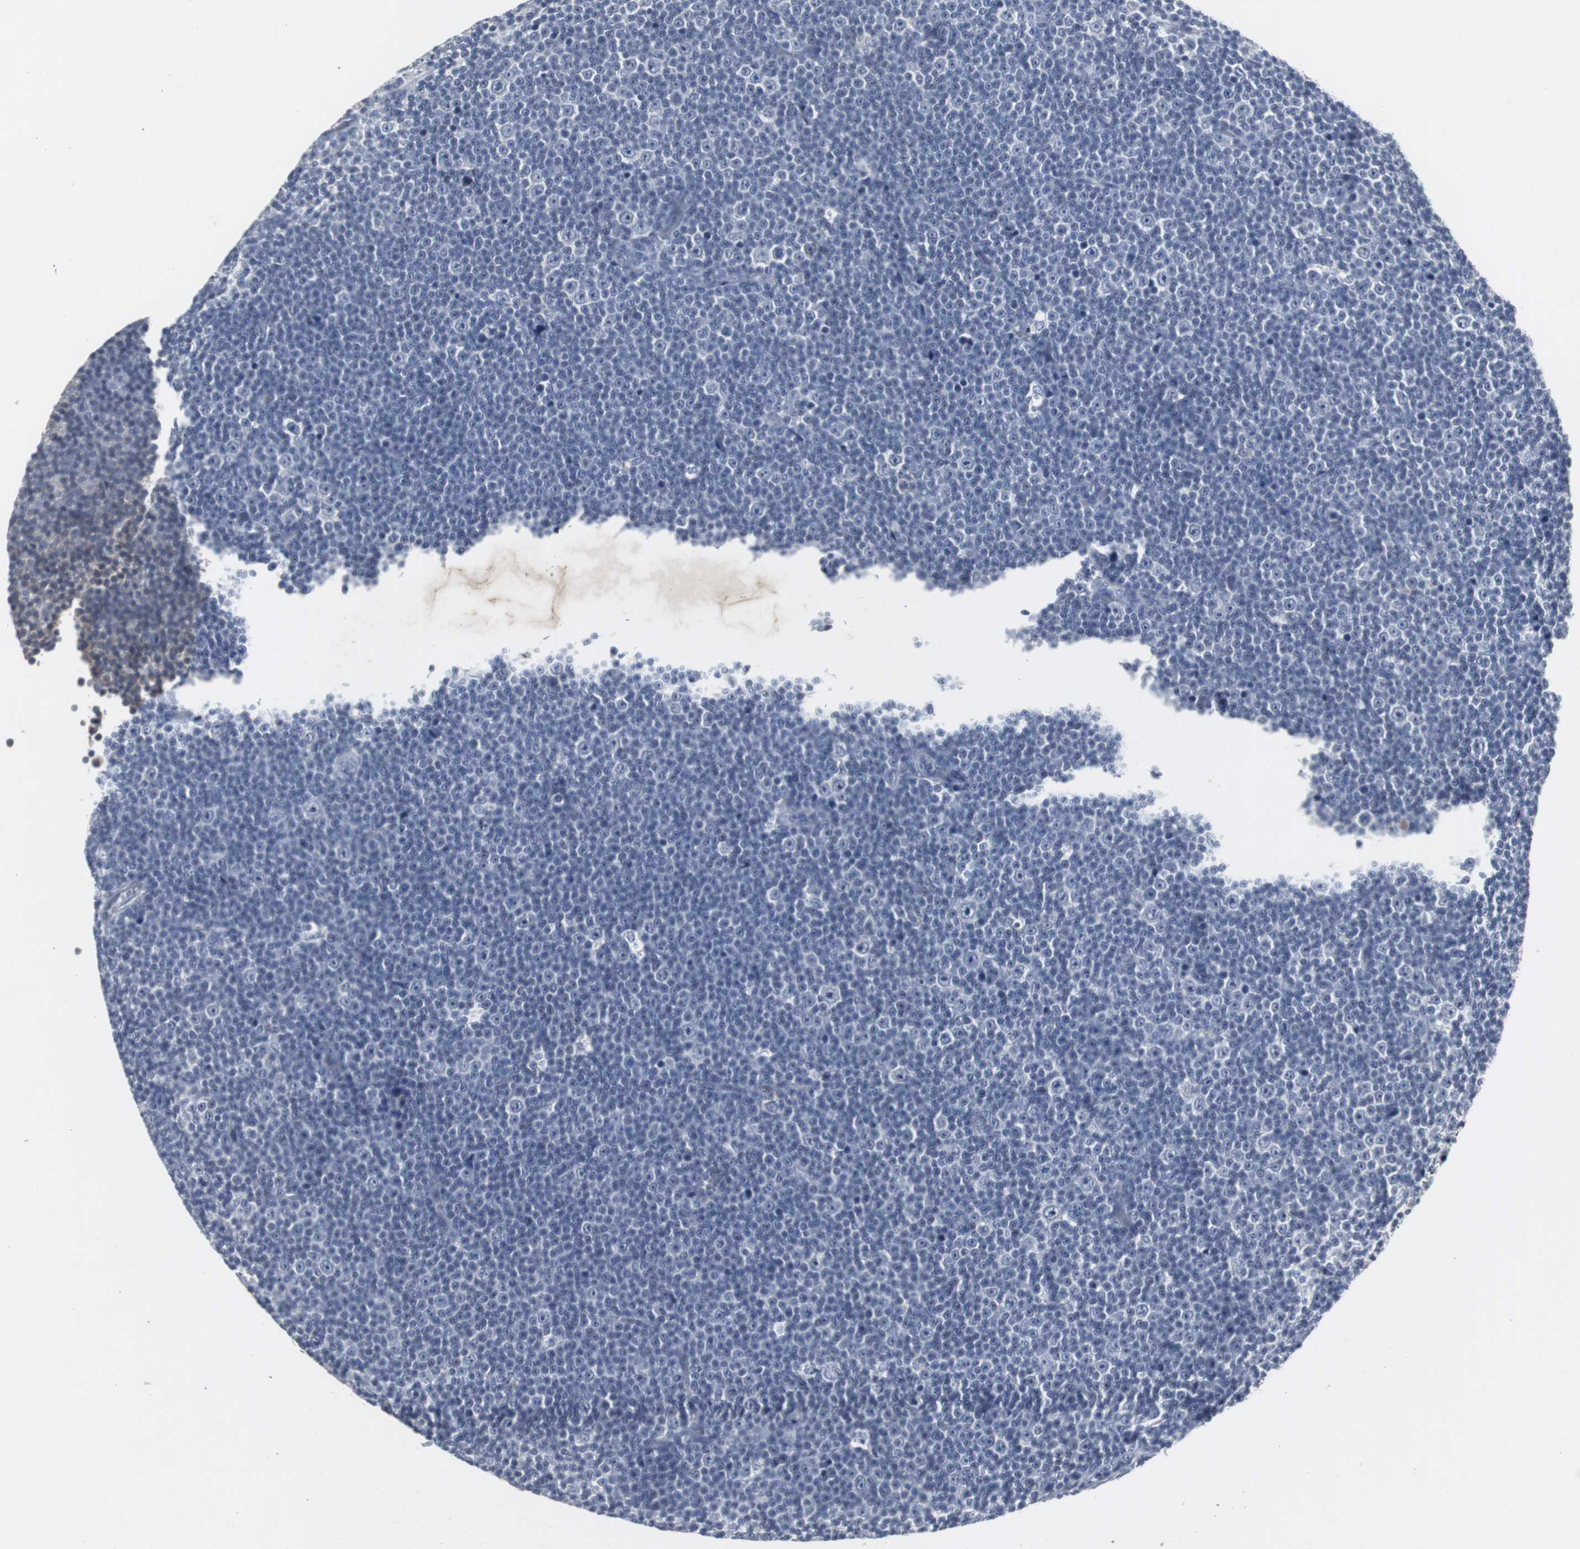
{"staining": {"intensity": "negative", "quantity": "none", "location": "none"}, "tissue": "lymphoma", "cell_type": "Tumor cells", "image_type": "cancer", "snomed": [{"axis": "morphology", "description": "Malignant lymphoma, non-Hodgkin's type, Low grade"}, {"axis": "topography", "description": "Lymph node"}], "caption": "High power microscopy histopathology image of an IHC histopathology image of malignant lymphoma, non-Hodgkin's type (low-grade), revealing no significant staining in tumor cells.", "gene": "ACAA1", "patient": {"sex": "female", "age": 67}}